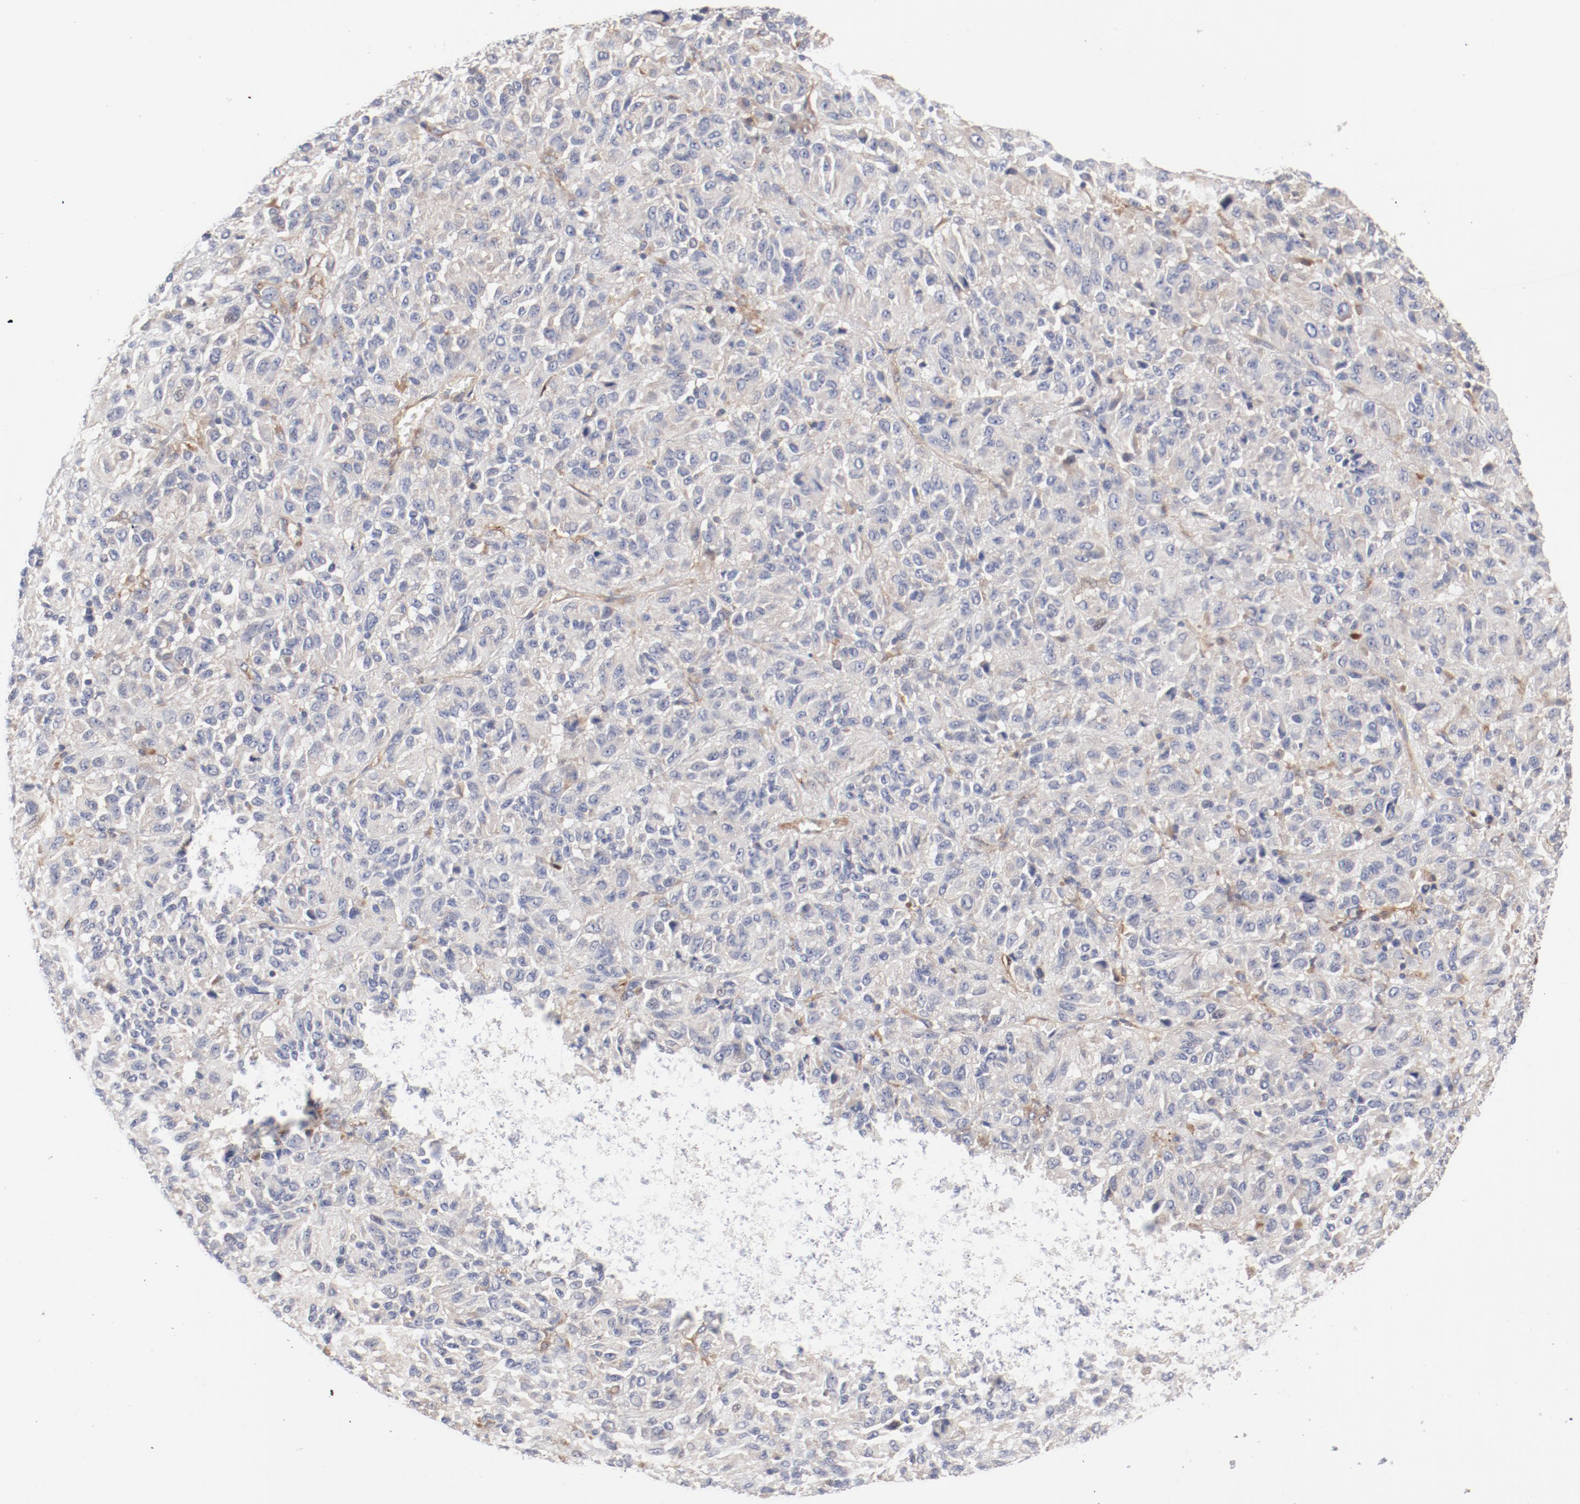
{"staining": {"intensity": "moderate", "quantity": "<25%", "location": "cytoplasmic/membranous"}, "tissue": "melanoma", "cell_type": "Tumor cells", "image_type": "cancer", "snomed": [{"axis": "morphology", "description": "Malignant melanoma, Metastatic site"}, {"axis": "topography", "description": "Lung"}], "caption": "Protein staining of malignant melanoma (metastatic site) tissue exhibits moderate cytoplasmic/membranous staining in approximately <25% of tumor cells.", "gene": "AP2A1", "patient": {"sex": "male", "age": 64}}